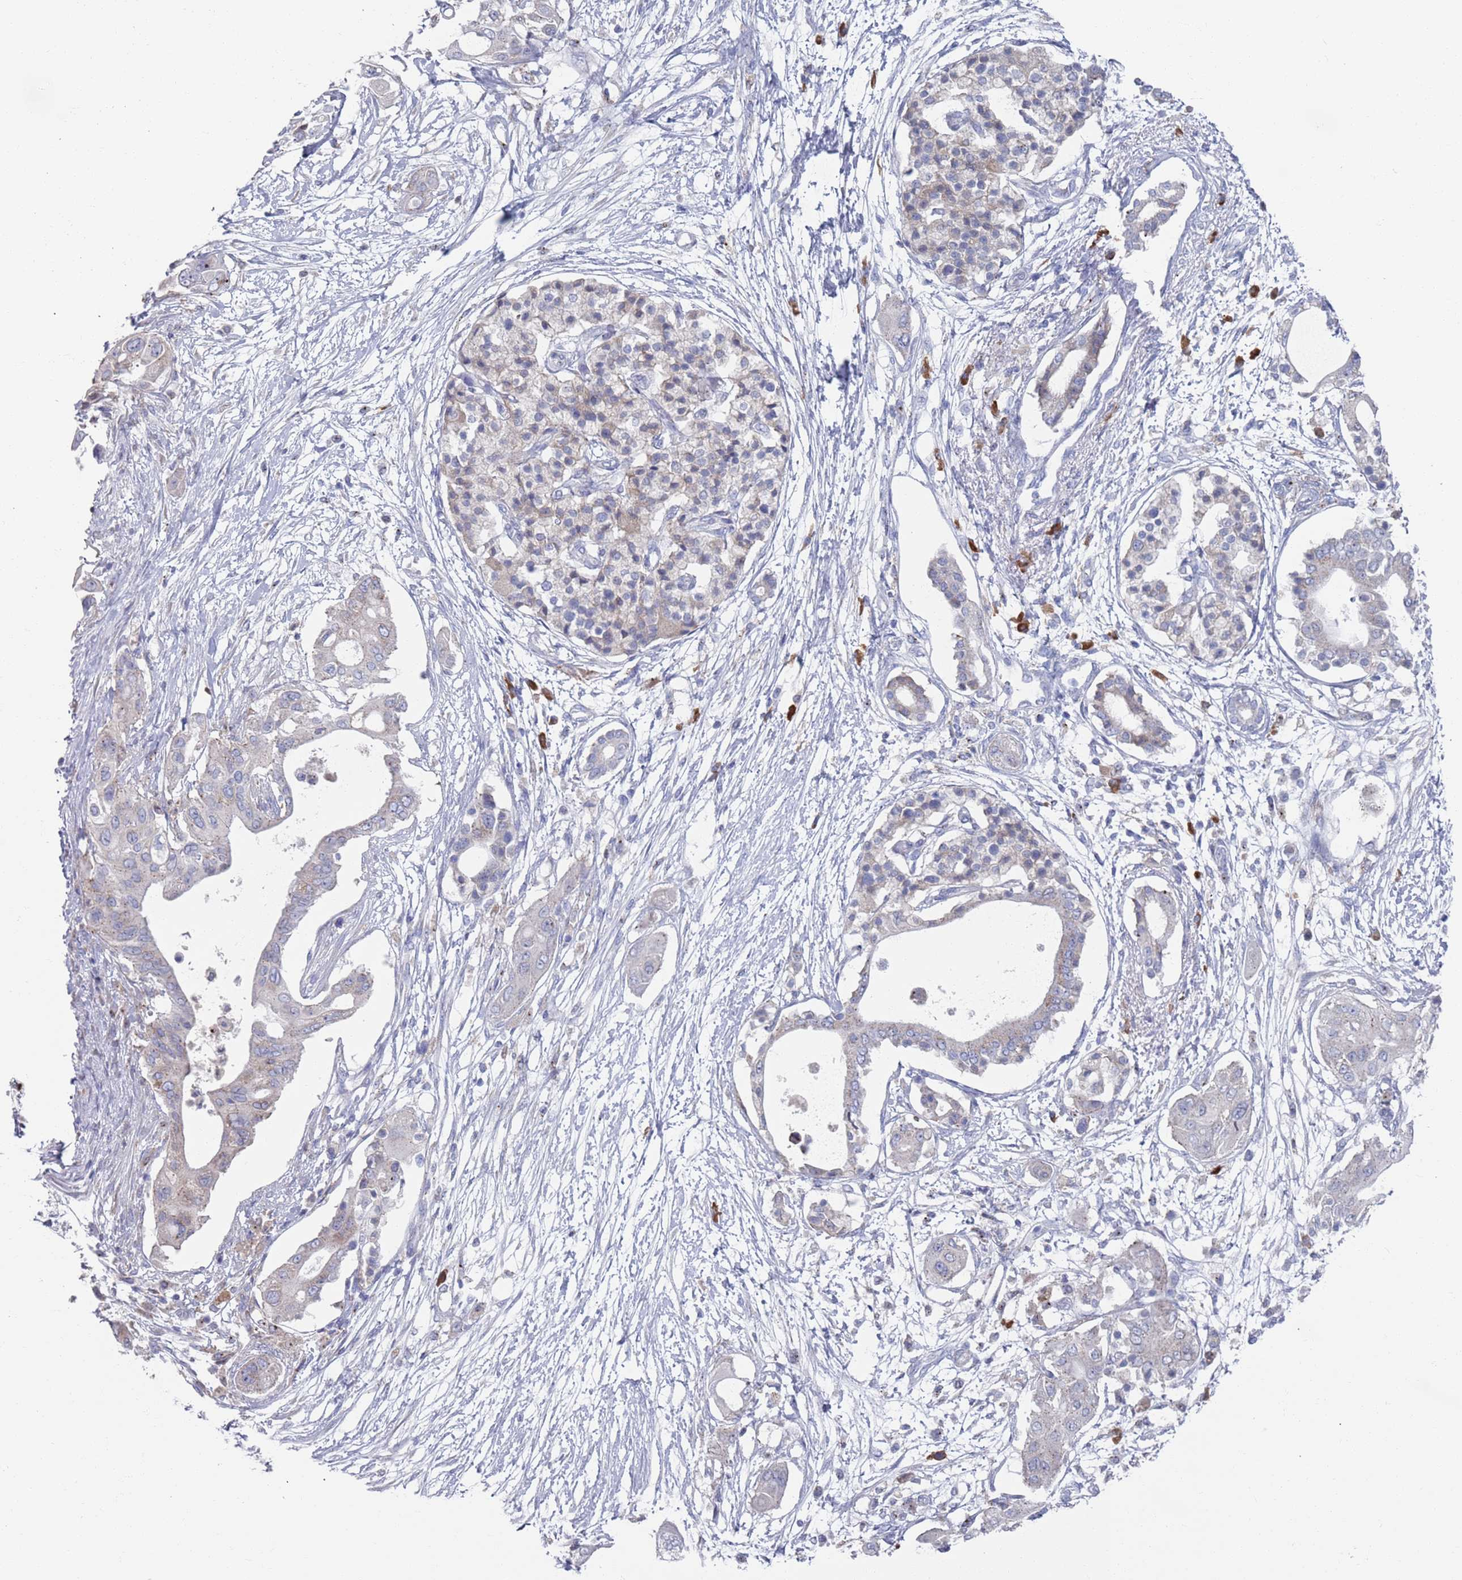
{"staining": {"intensity": "weak", "quantity": "25%-75%", "location": "cytoplasmic/membranous"}, "tissue": "pancreatic cancer", "cell_type": "Tumor cells", "image_type": "cancer", "snomed": [{"axis": "morphology", "description": "Adenocarcinoma, NOS"}, {"axis": "topography", "description": "Pancreas"}], "caption": "There is low levels of weak cytoplasmic/membranous positivity in tumor cells of adenocarcinoma (pancreatic), as demonstrated by immunohistochemical staining (brown color).", "gene": "MAT1A", "patient": {"sex": "male", "age": 68}}